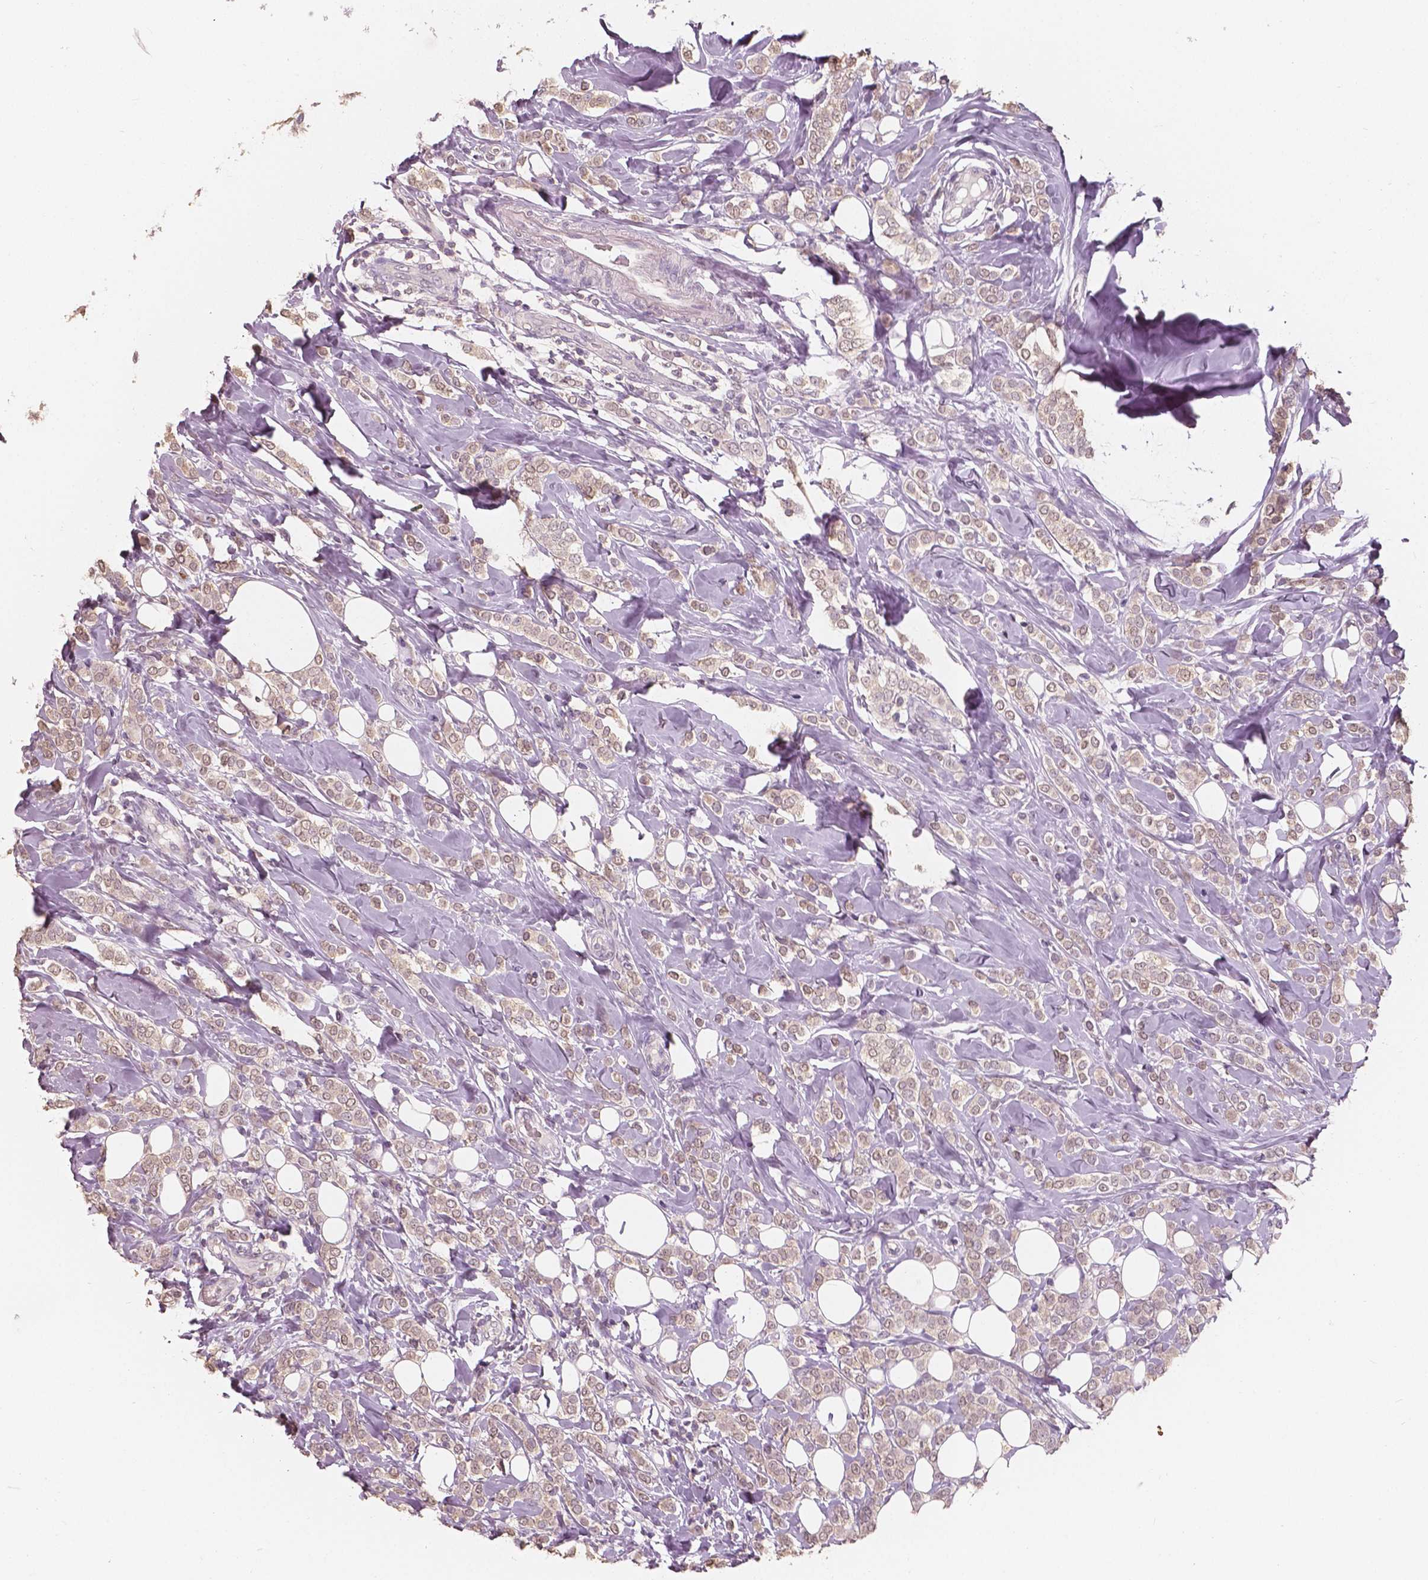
{"staining": {"intensity": "weak", "quantity": ">75%", "location": "nuclear"}, "tissue": "breast cancer", "cell_type": "Tumor cells", "image_type": "cancer", "snomed": [{"axis": "morphology", "description": "Lobular carcinoma"}, {"axis": "topography", "description": "Breast"}], "caption": "Immunohistochemical staining of human breast lobular carcinoma shows low levels of weak nuclear expression in approximately >75% of tumor cells.", "gene": "SAT2", "patient": {"sex": "female", "age": 49}}